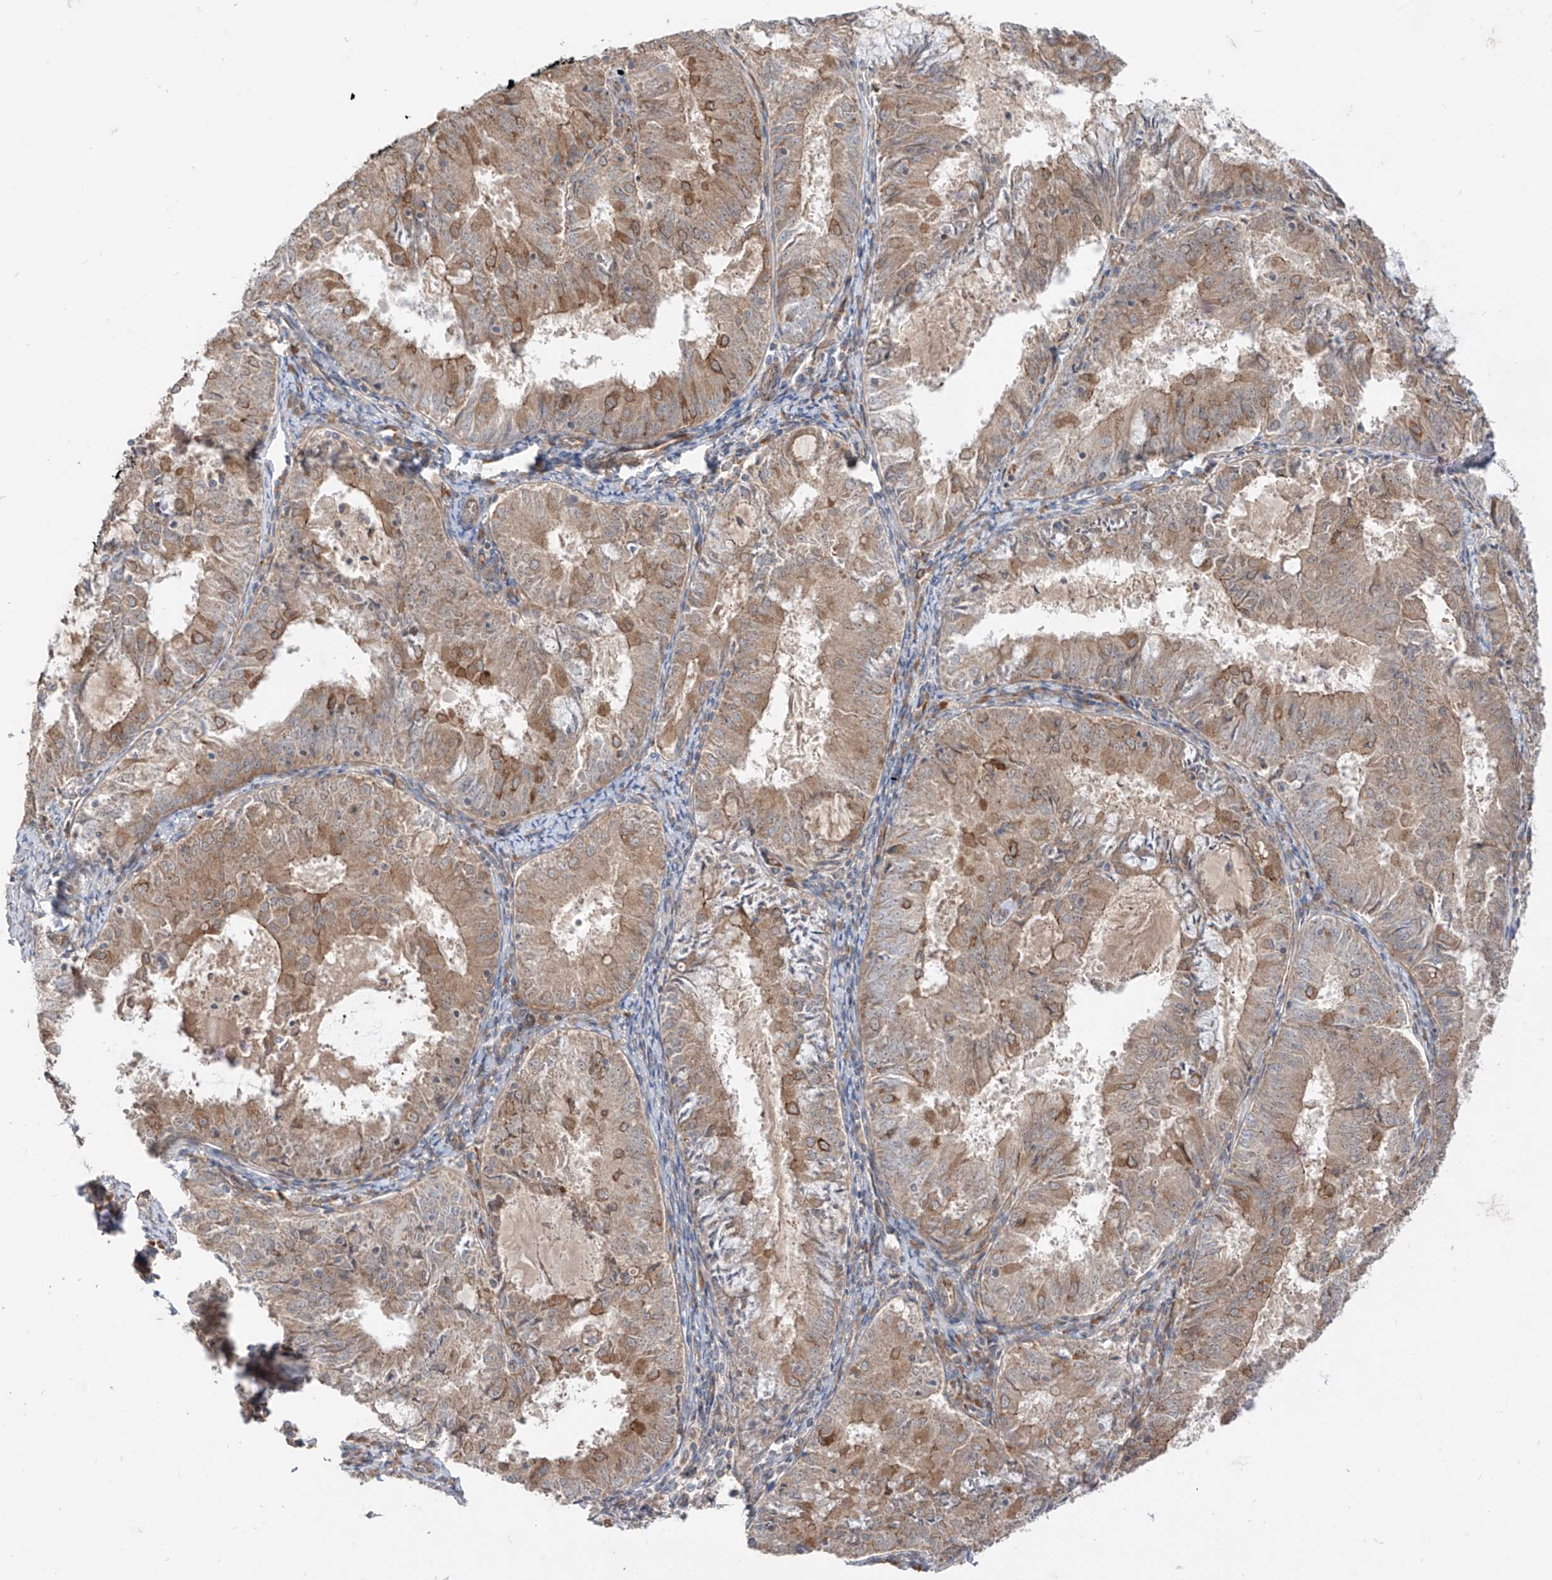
{"staining": {"intensity": "moderate", "quantity": ">75%", "location": "cytoplasmic/membranous"}, "tissue": "endometrial cancer", "cell_type": "Tumor cells", "image_type": "cancer", "snomed": [{"axis": "morphology", "description": "Adenocarcinoma, NOS"}, {"axis": "topography", "description": "Endometrium"}], "caption": "High-power microscopy captured an immunohistochemistry (IHC) image of adenocarcinoma (endometrial), revealing moderate cytoplasmic/membranous expression in approximately >75% of tumor cells.", "gene": "MTUS2", "patient": {"sex": "female", "age": 57}}